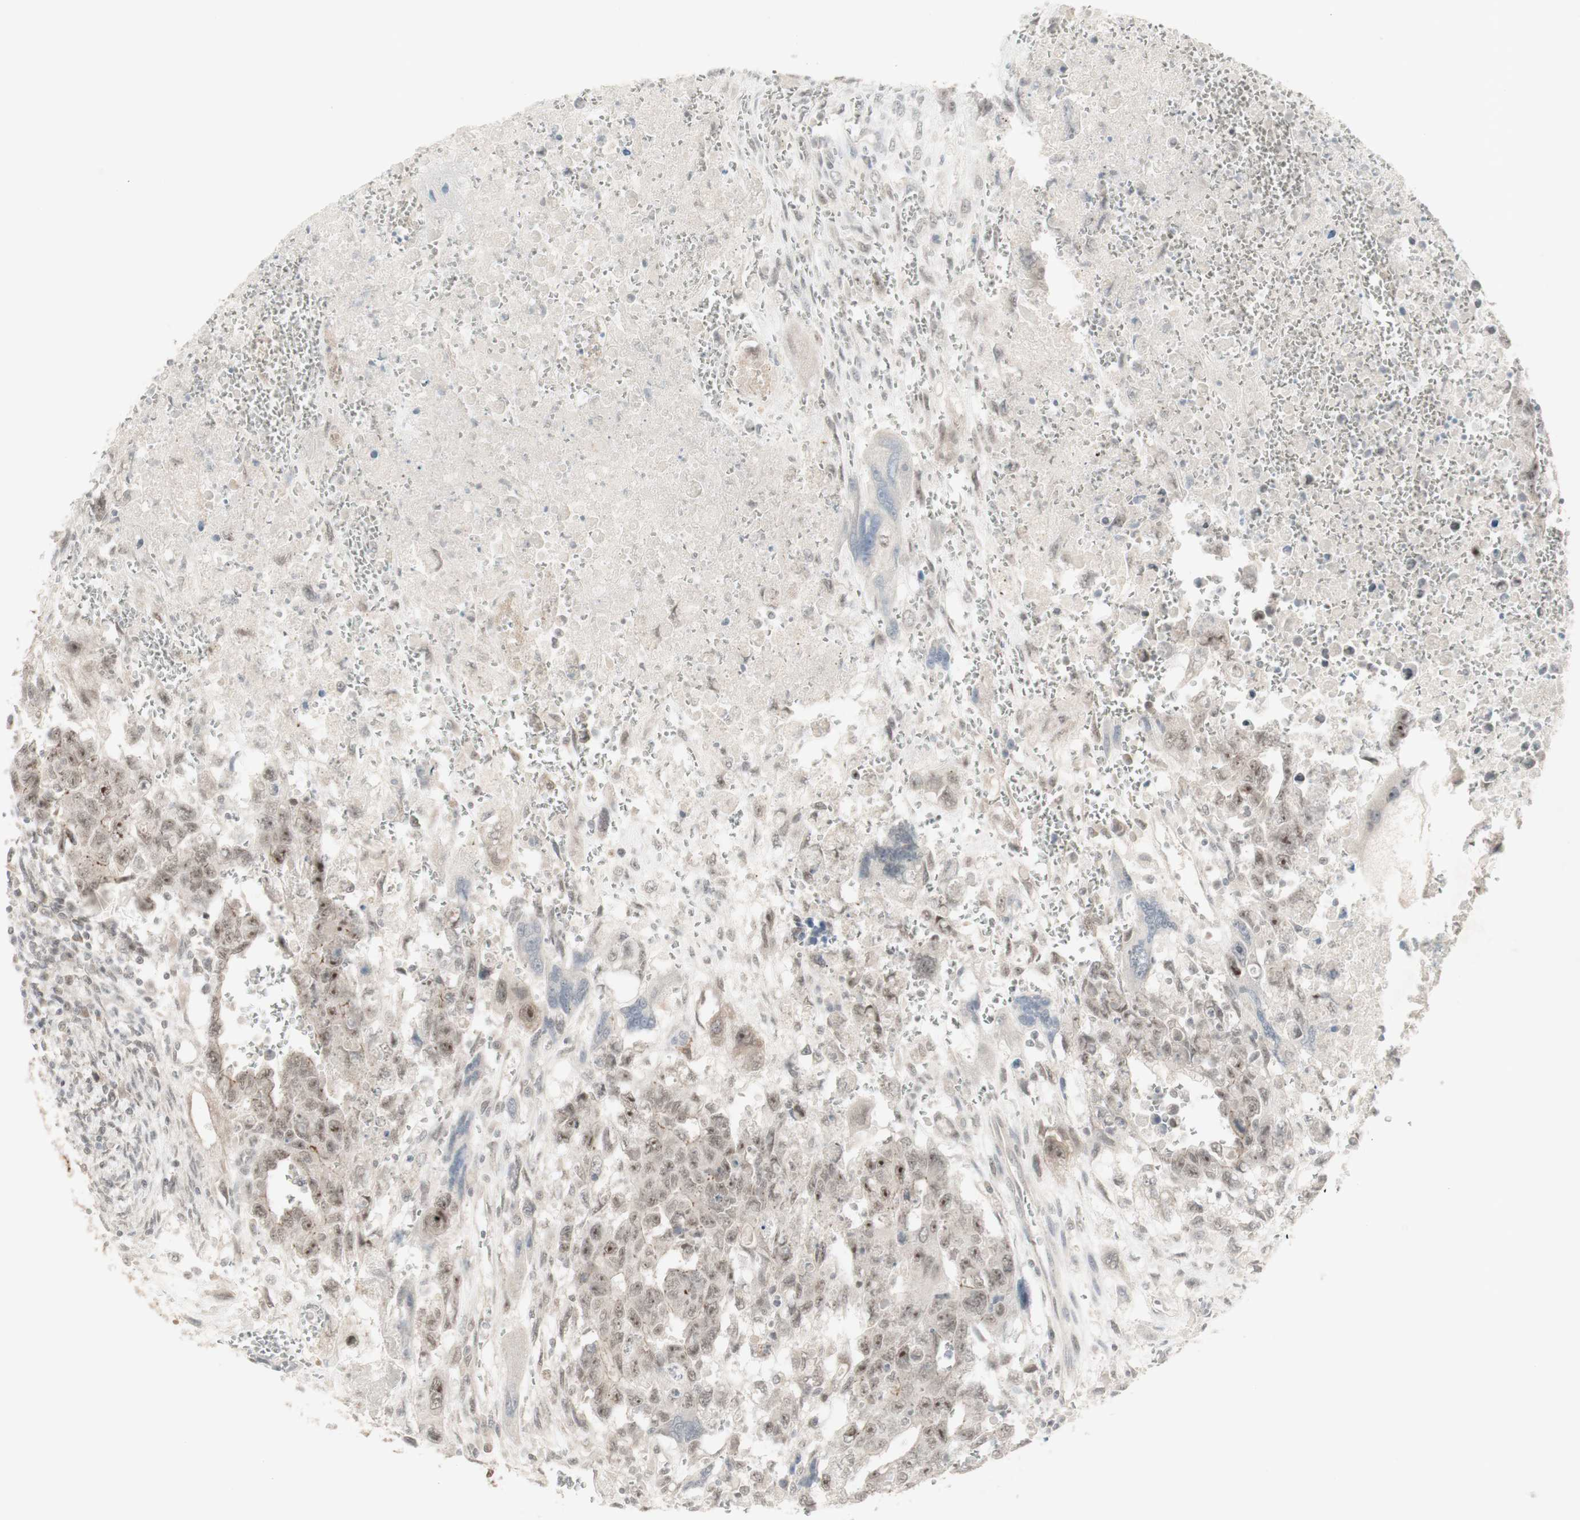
{"staining": {"intensity": "moderate", "quantity": "25%-75%", "location": "cytoplasmic/membranous,nuclear"}, "tissue": "testis cancer", "cell_type": "Tumor cells", "image_type": "cancer", "snomed": [{"axis": "morphology", "description": "Carcinoma, Embryonal, NOS"}, {"axis": "topography", "description": "Testis"}], "caption": "IHC (DAB (3,3'-diaminobenzidine)) staining of testis embryonal carcinoma shows moderate cytoplasmic/membranous and nuclear protein expression in about 25%-75% of tumor cells. The protein of interest is shown in brown color, while the nuclei are stained blue.", "gene": "C1orf116", "patient": {"sex": "male", "age": 28}}